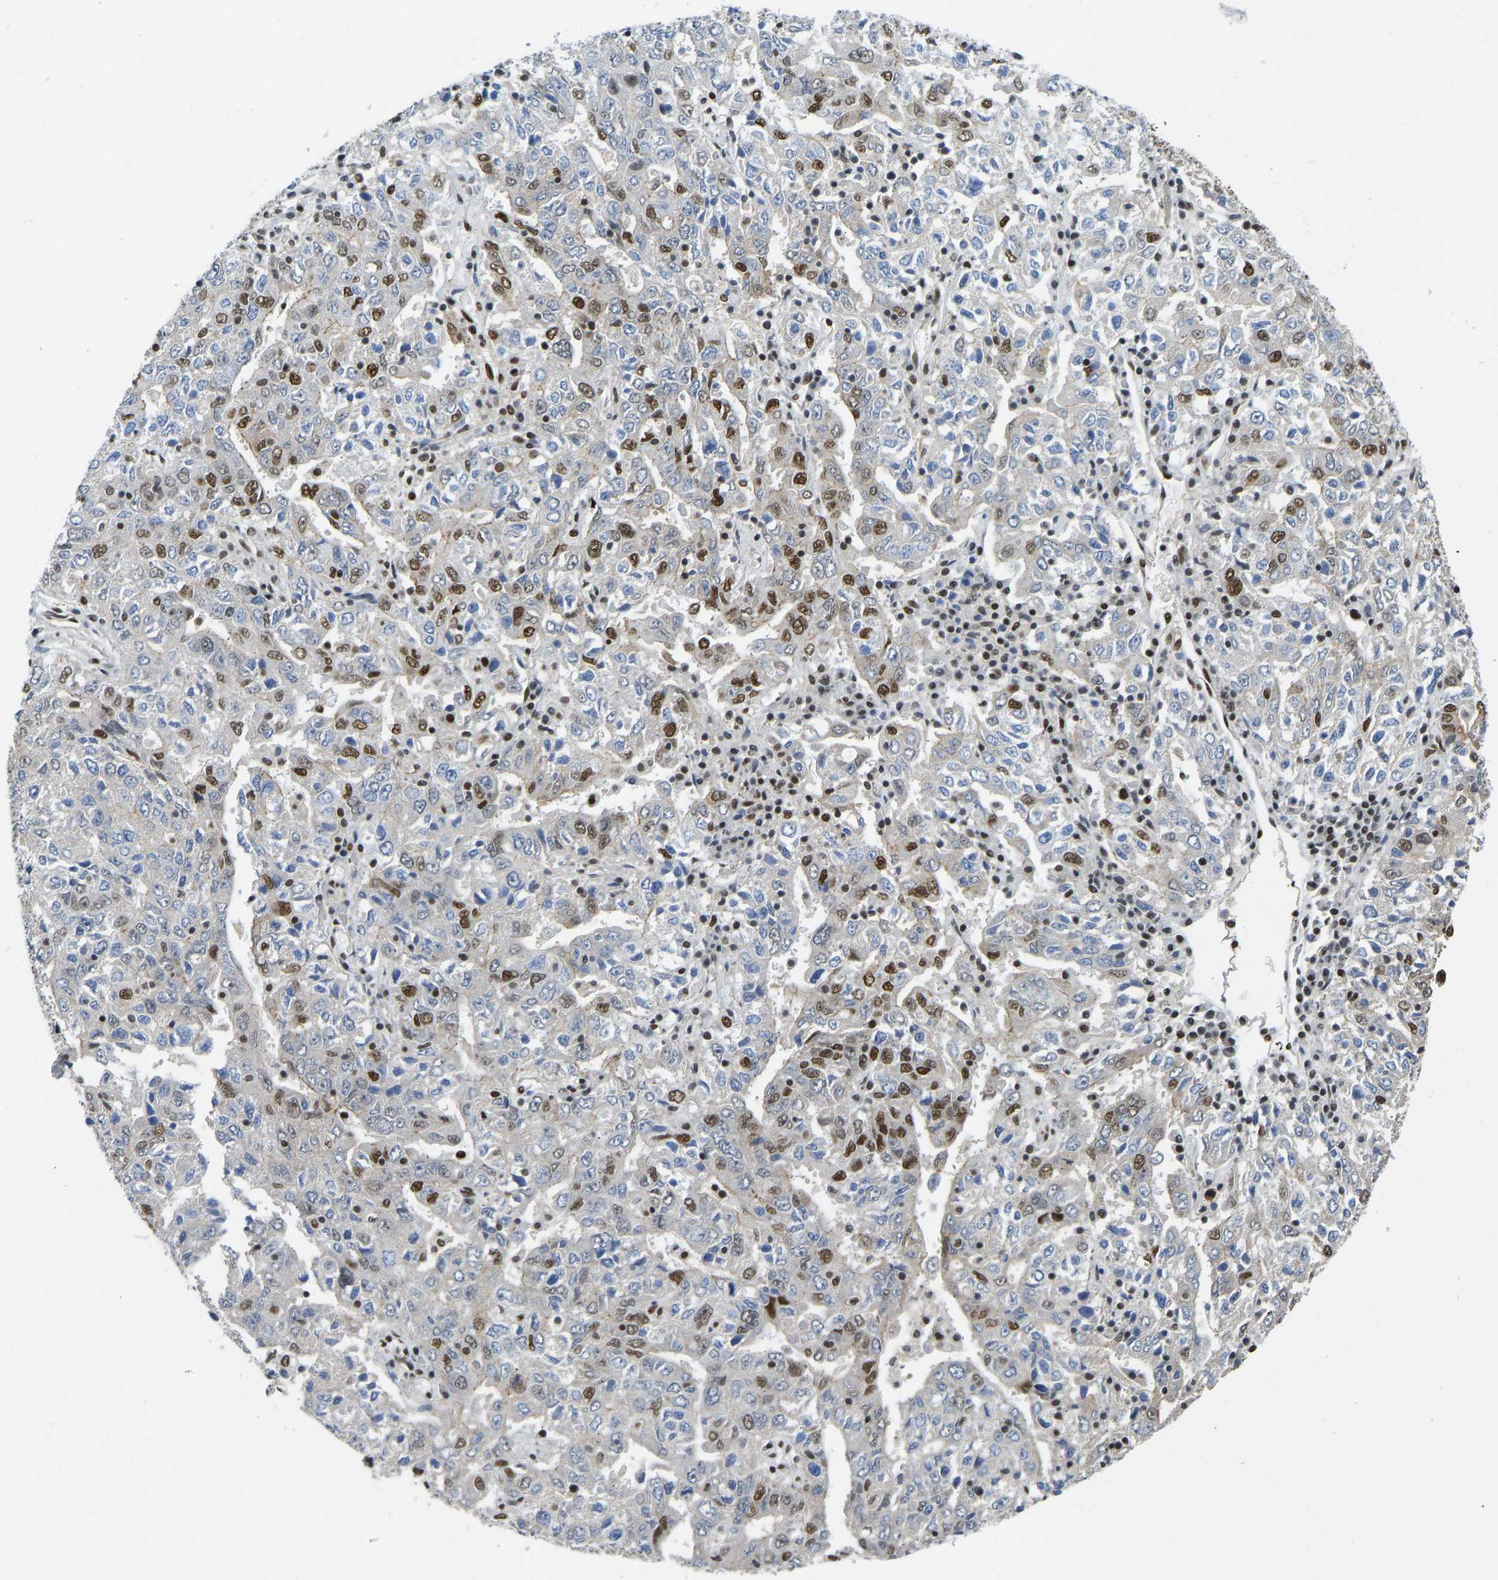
{"staining": {"intensity": "strong", "quantity": "25%-75%", "location": "nuclear"}, "tissue": "ovarian cancer", "cell_type": "Tumor cells", "image_type": "cancer", "snomed": [{"axis": "morphology", "description": "Carcinoma, endometroid"}, {"axis": "topography", "description": "Ovary"}], "caption": "This is an image of immunohistochemistry staining of endometroid carcinoma (ovarian), which shows strong expression in the nuclear of tumor cells.", "gene": "FOXK1", "patient": {"sex": "female", "age": 62}}